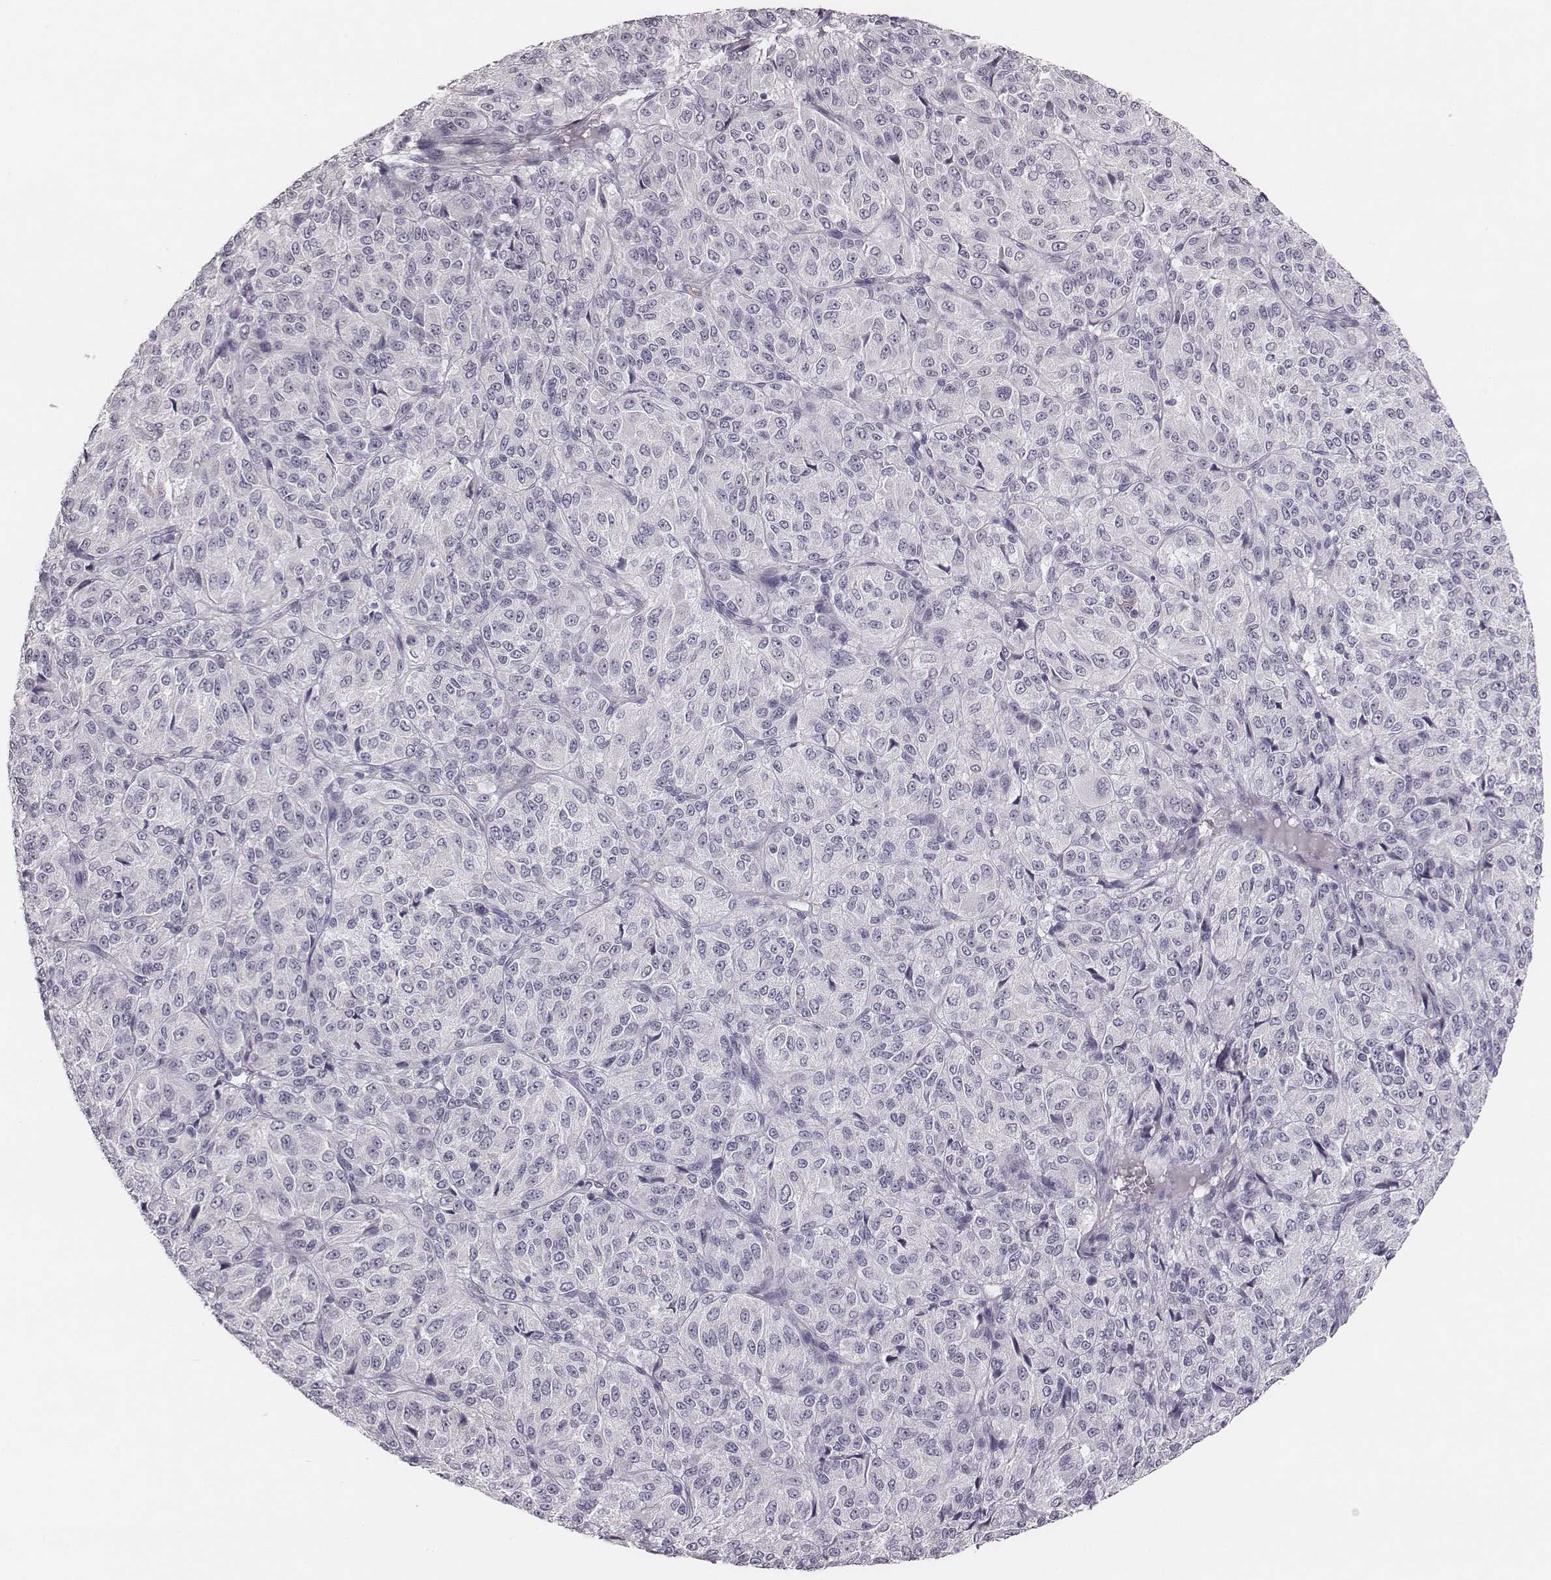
{"staining": {"intensity": "negative", "quantity": "none", "location": "none"}, "tissue": "melanoma", "cell_type": "Tumor cells", "image_type": "cancer", "snomed": [{"axis": "morphology", "description": "Malignant melanoma, Metastatic site"}, {"axis": "topography", "description": "Brain"}], "caption": "Immunohistochemistry (IHC) histopathology image of malignant melanoma (metastatic site) stained for a protein (brown), which demonstrates no expression in tumor cells.", "gene": "KCNJ12", "patient": {"sex": "female", "age": 56}}